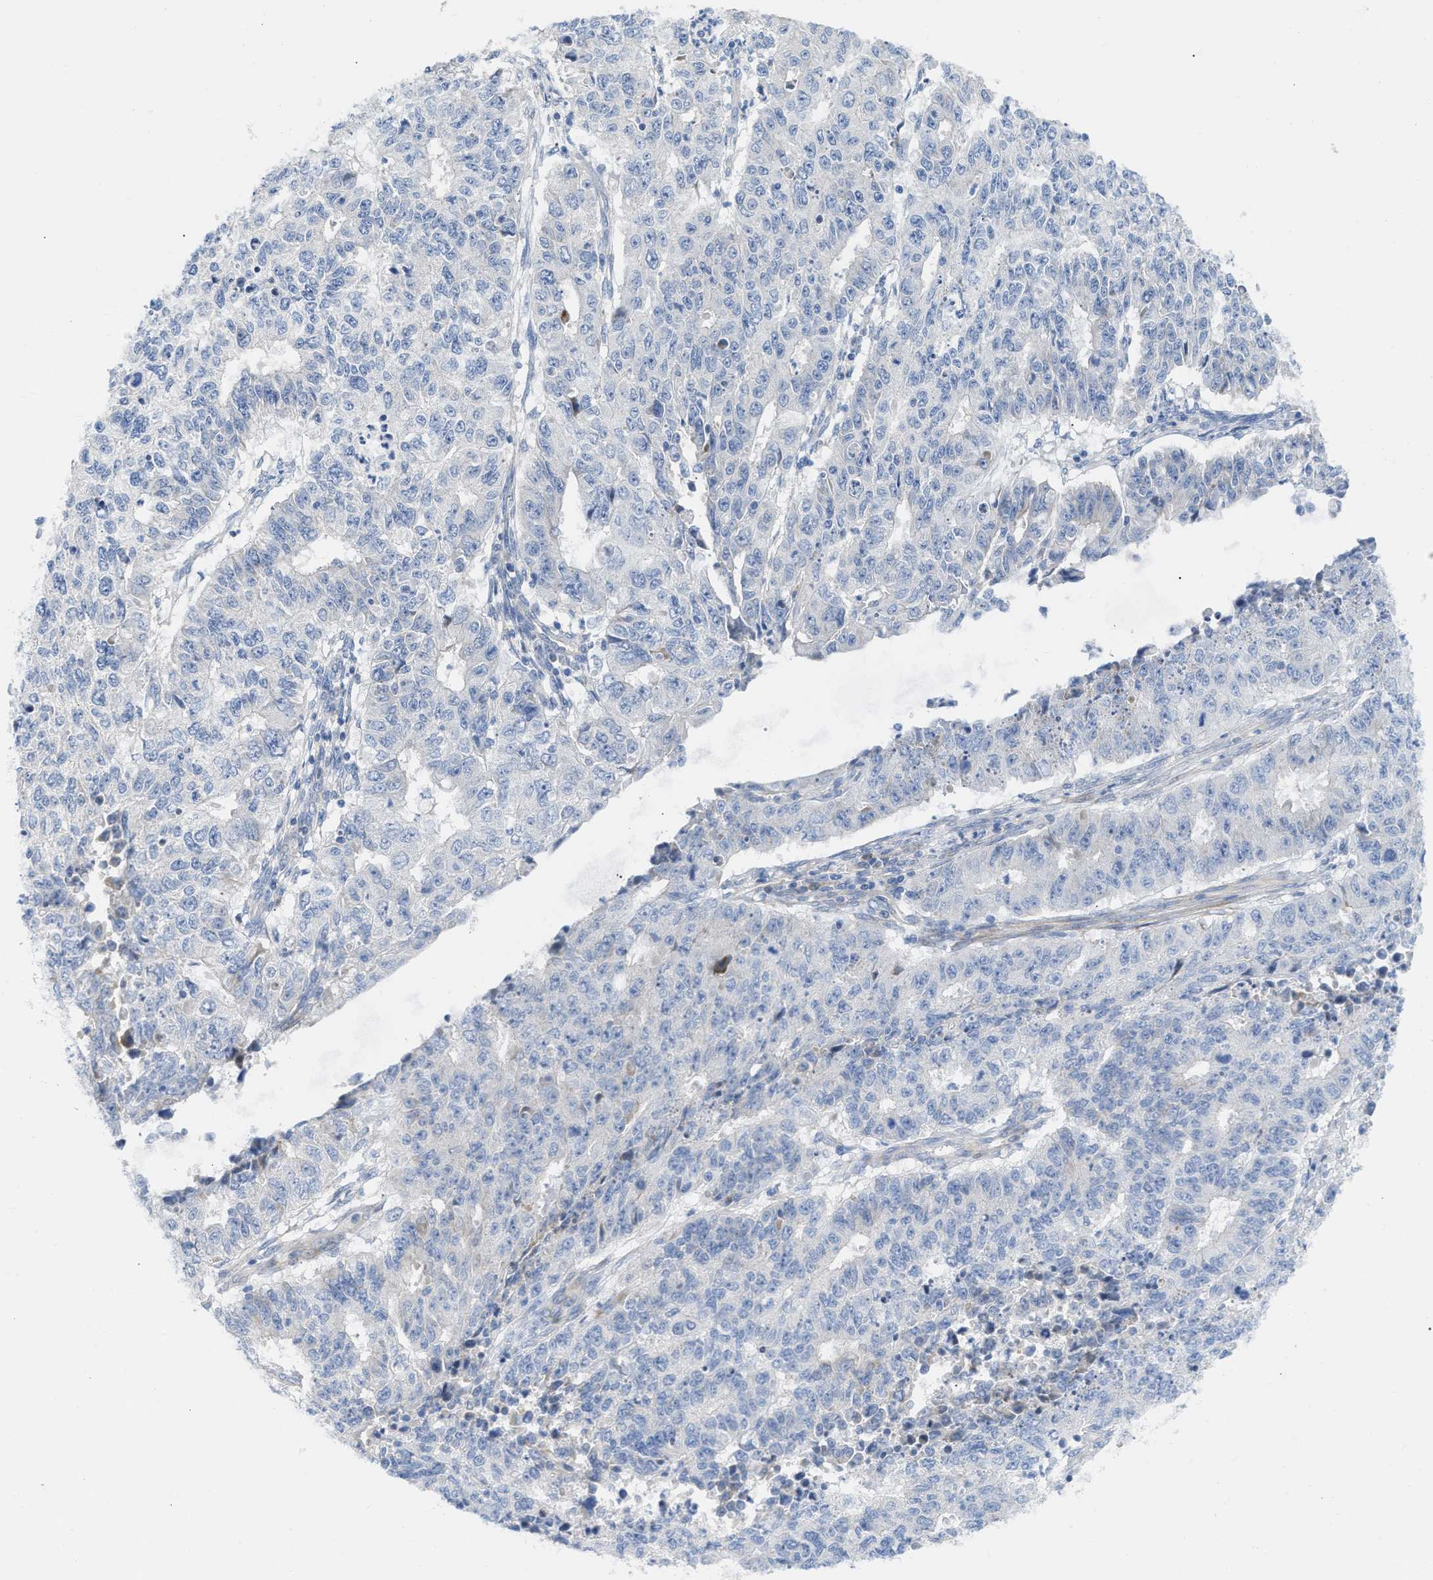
{"staining": {"intensity": "negative", "quantity": "none", "location": "none"}, "tissue": "endometrial cancer", "cell_type": "Tumor cells", "image_type": "cancer", "snomed": [{"axis": "morphology", "description": "Adenocarcinoma, NOS"}, {"axis": "topography", "description": "Endometrium"}], "caption": "DAB immunohistochemical staining of human endometrial cancer (adenocarcinoma) demonstrates no significant staining in tumor cells.", "gene": "FHL1", "patient": {"sex": "female", "age": 42}}